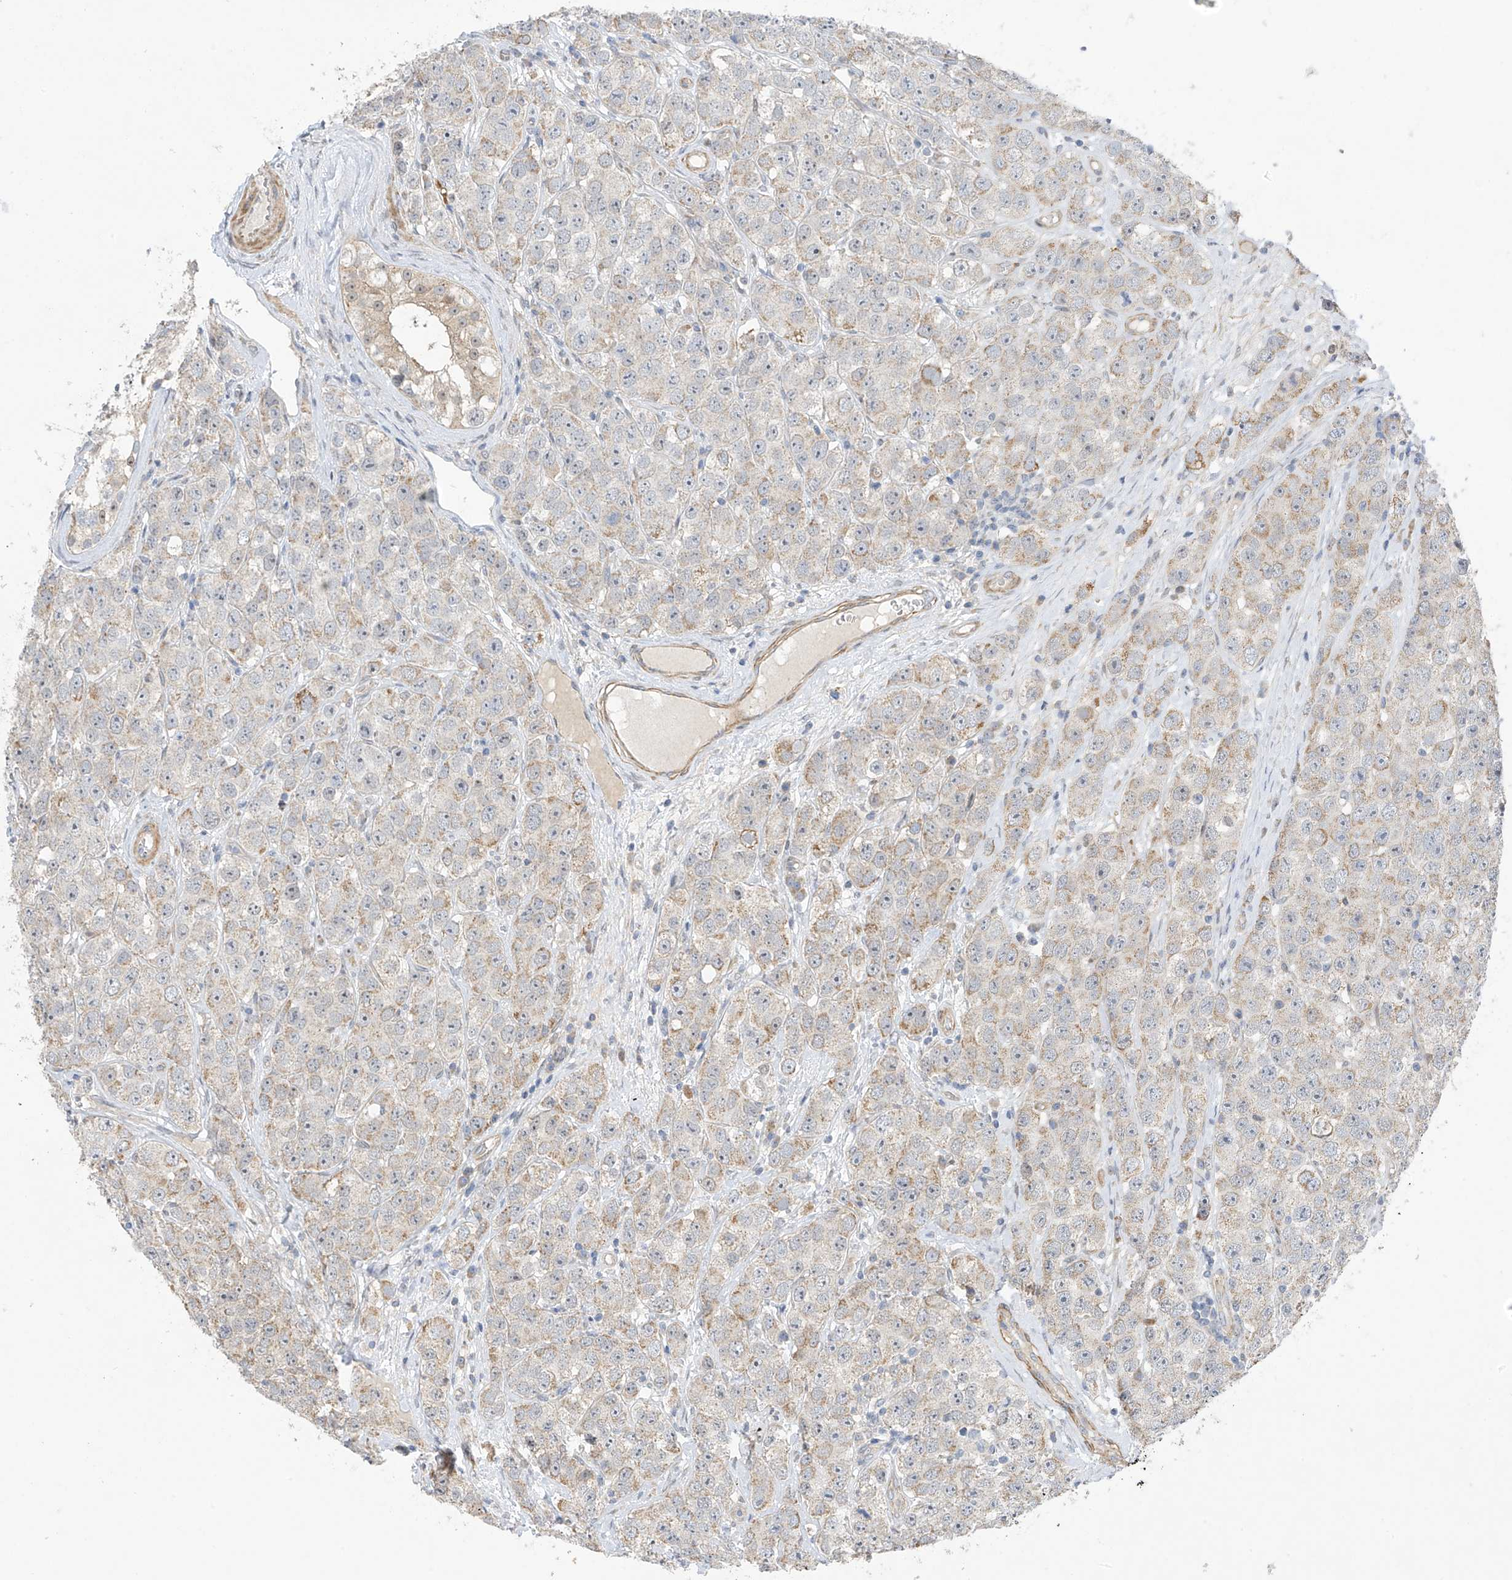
{"staining": {"intensity": "weak", "quantity": "25%-75%", "location": "cytoplasmic/membranous"}, "tissue": "testis cancer", "cell_type": "Tumor cells", "image_type": "cancer", "snomed": [{"axis": "morphology", "description": "Seminoma, NOS"}, {"axis": "topography", "description": "Testis"}], "caption": "Seminoma (testis) stained with a protein marker shows weak staining in tumor cells.", "gene": "ZNF641", "patient": {"sex": "male", "age": 28}}